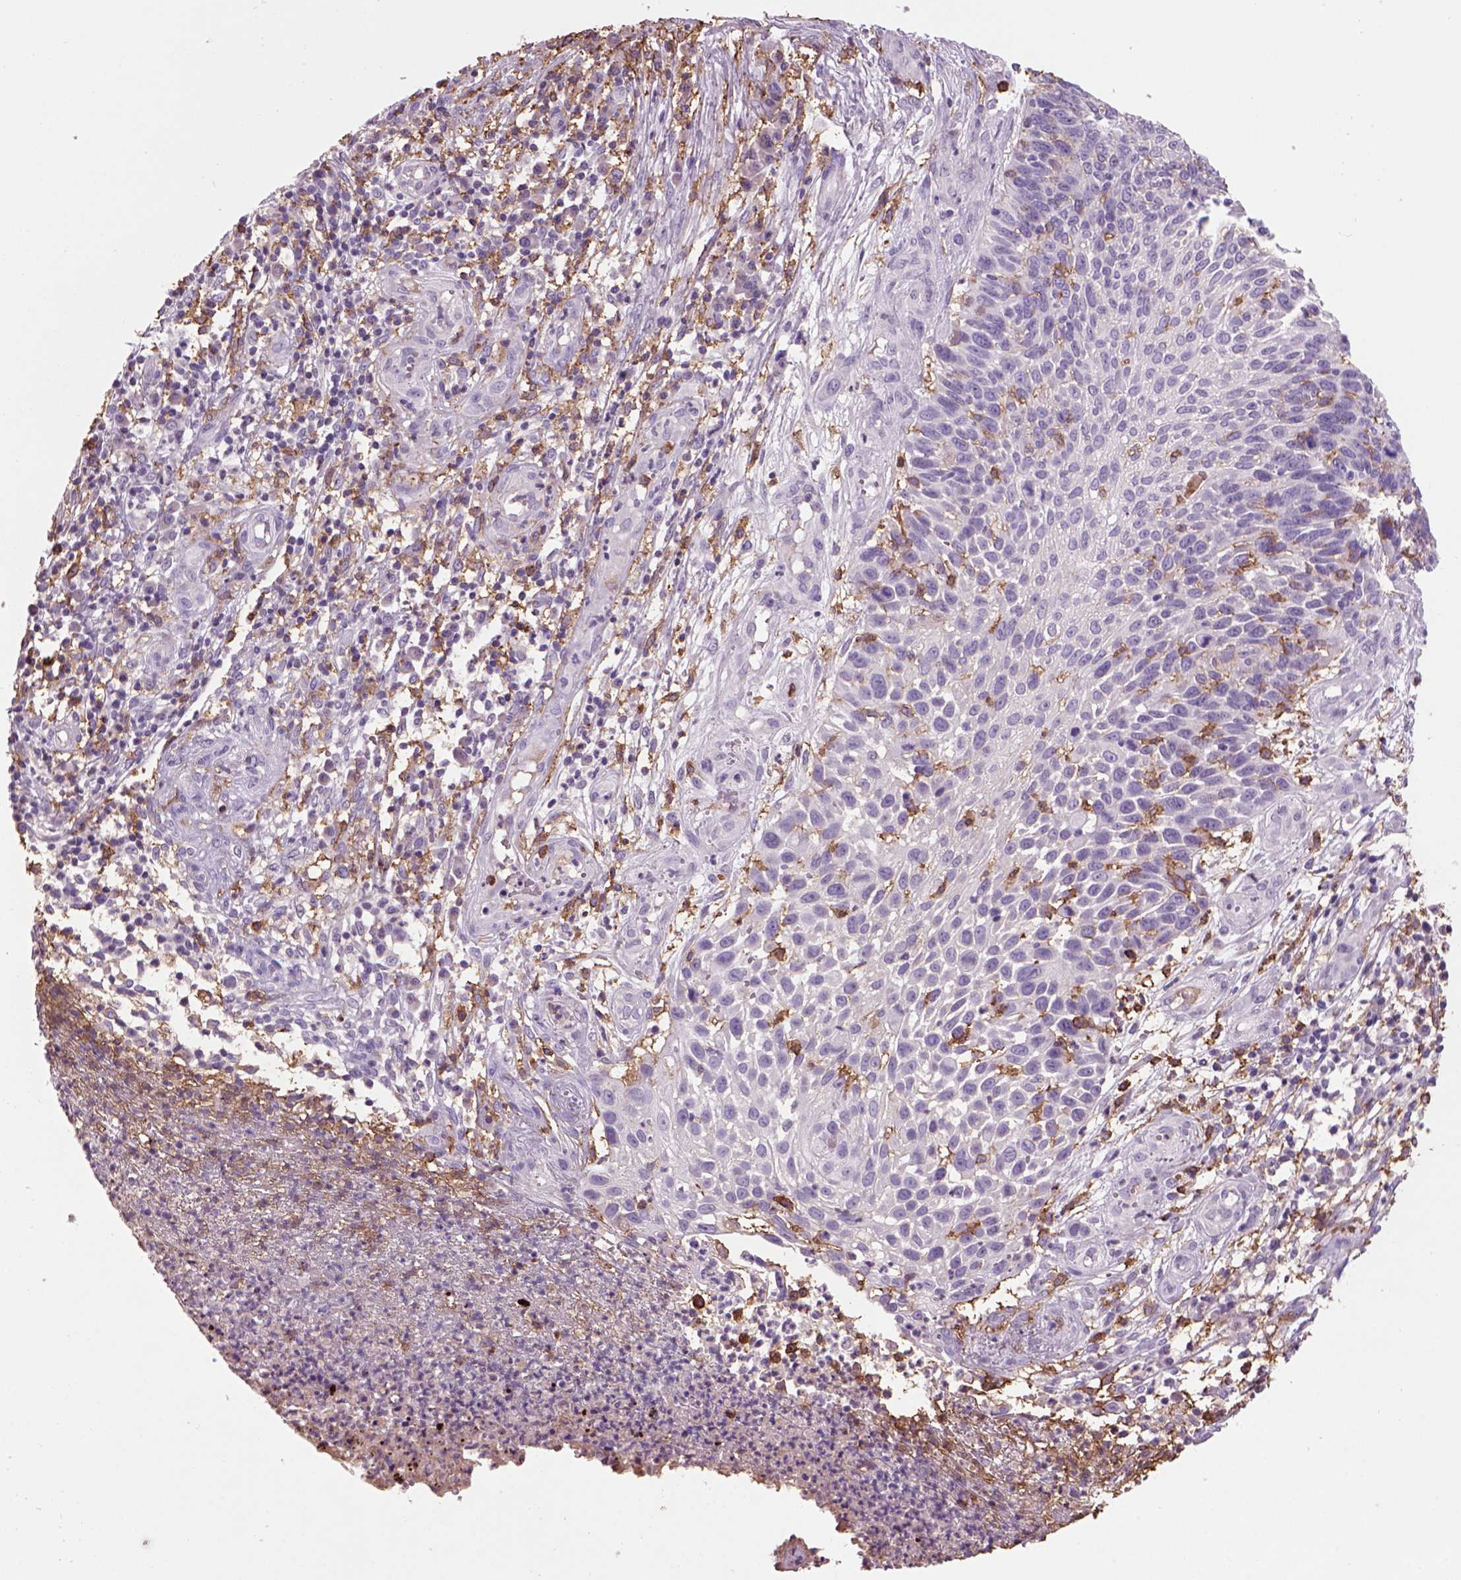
{"staining": {"intensity": "negative", "quantity": "none", "location": "none"}, "tissue": "skin cancer", "cell_type": "Tumor cells", "image_type": "cancer", "snomed": [{"axis": "morphology", "description": "Squamous cell carcinoma, NOS"}, {"axis": "topography", "description": "Skin"}], "caption": "The photomicrograph reveals no significant positivity in tumor cells of skin cancer (squamous cell carcinoma). Nuclei are stained in blue.", "gene": "CD14", "patient": {"sex": "male", "age": 92}}